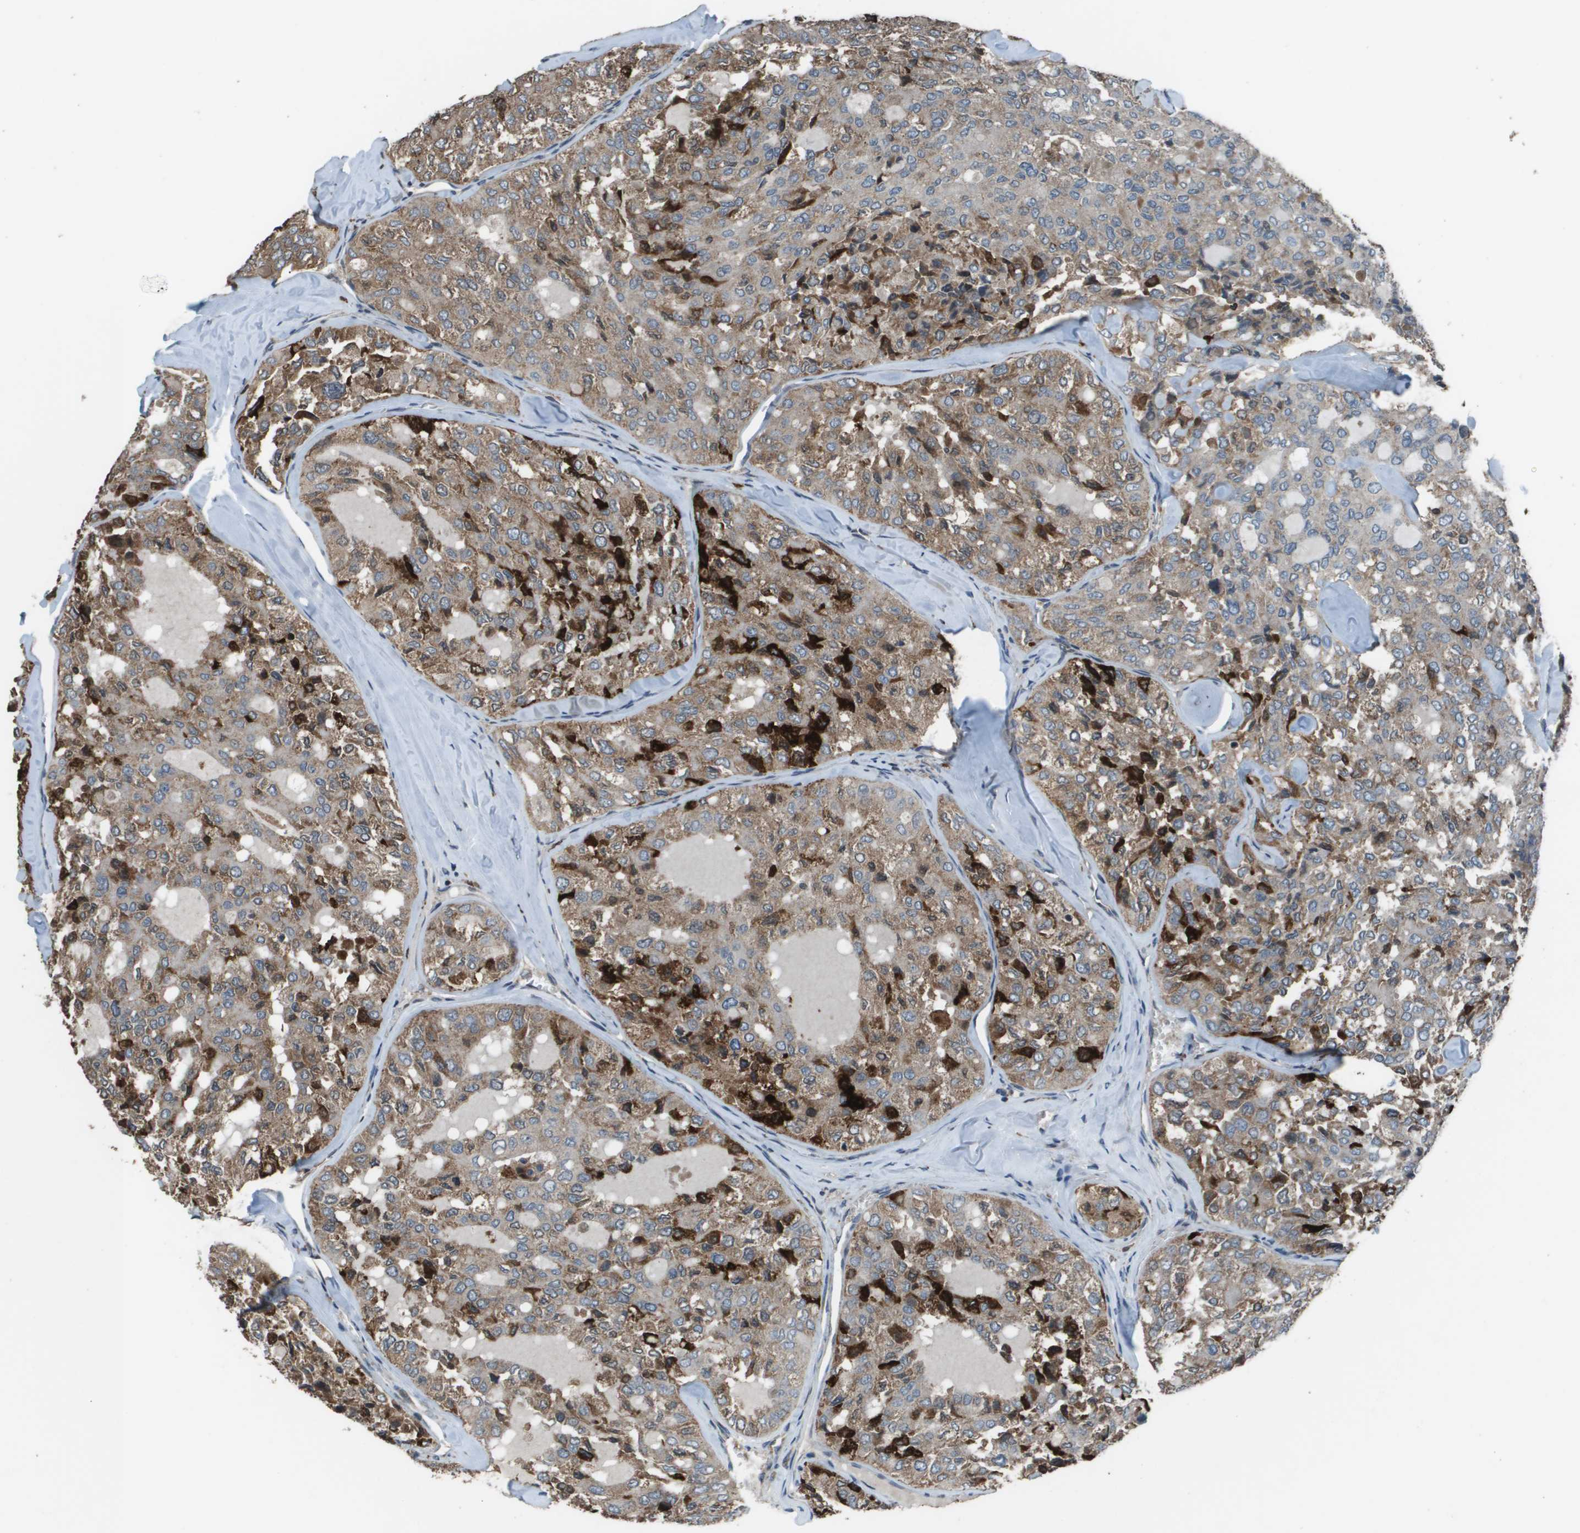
{"staining": {"intensity": "weak", "quantity": ">75%", "location": "cytoplasmic/membranous"}, "tissue": "thyroid cancer", "cell_type": "Tumor cells", "image_type": "cancer", "snomed": [{"axis": "morphology", "description": "Follicular adenoma carcinoma, NOS"}, {"axis": "topography", "description": "Thyroid gland"}], "caption": "The immunohistochemical stain highlights weak cytoplasmic/membranous staining in tumor cells of thyroid cancer (follicular adenoma carcinoma) tissue. (DAB (3,3'-diaminobenzidine) IHC, brown staining for protein, blue staining for nuclei).", "gene": "GOSR2", "patient": {"sex": "male", "age": 75}}